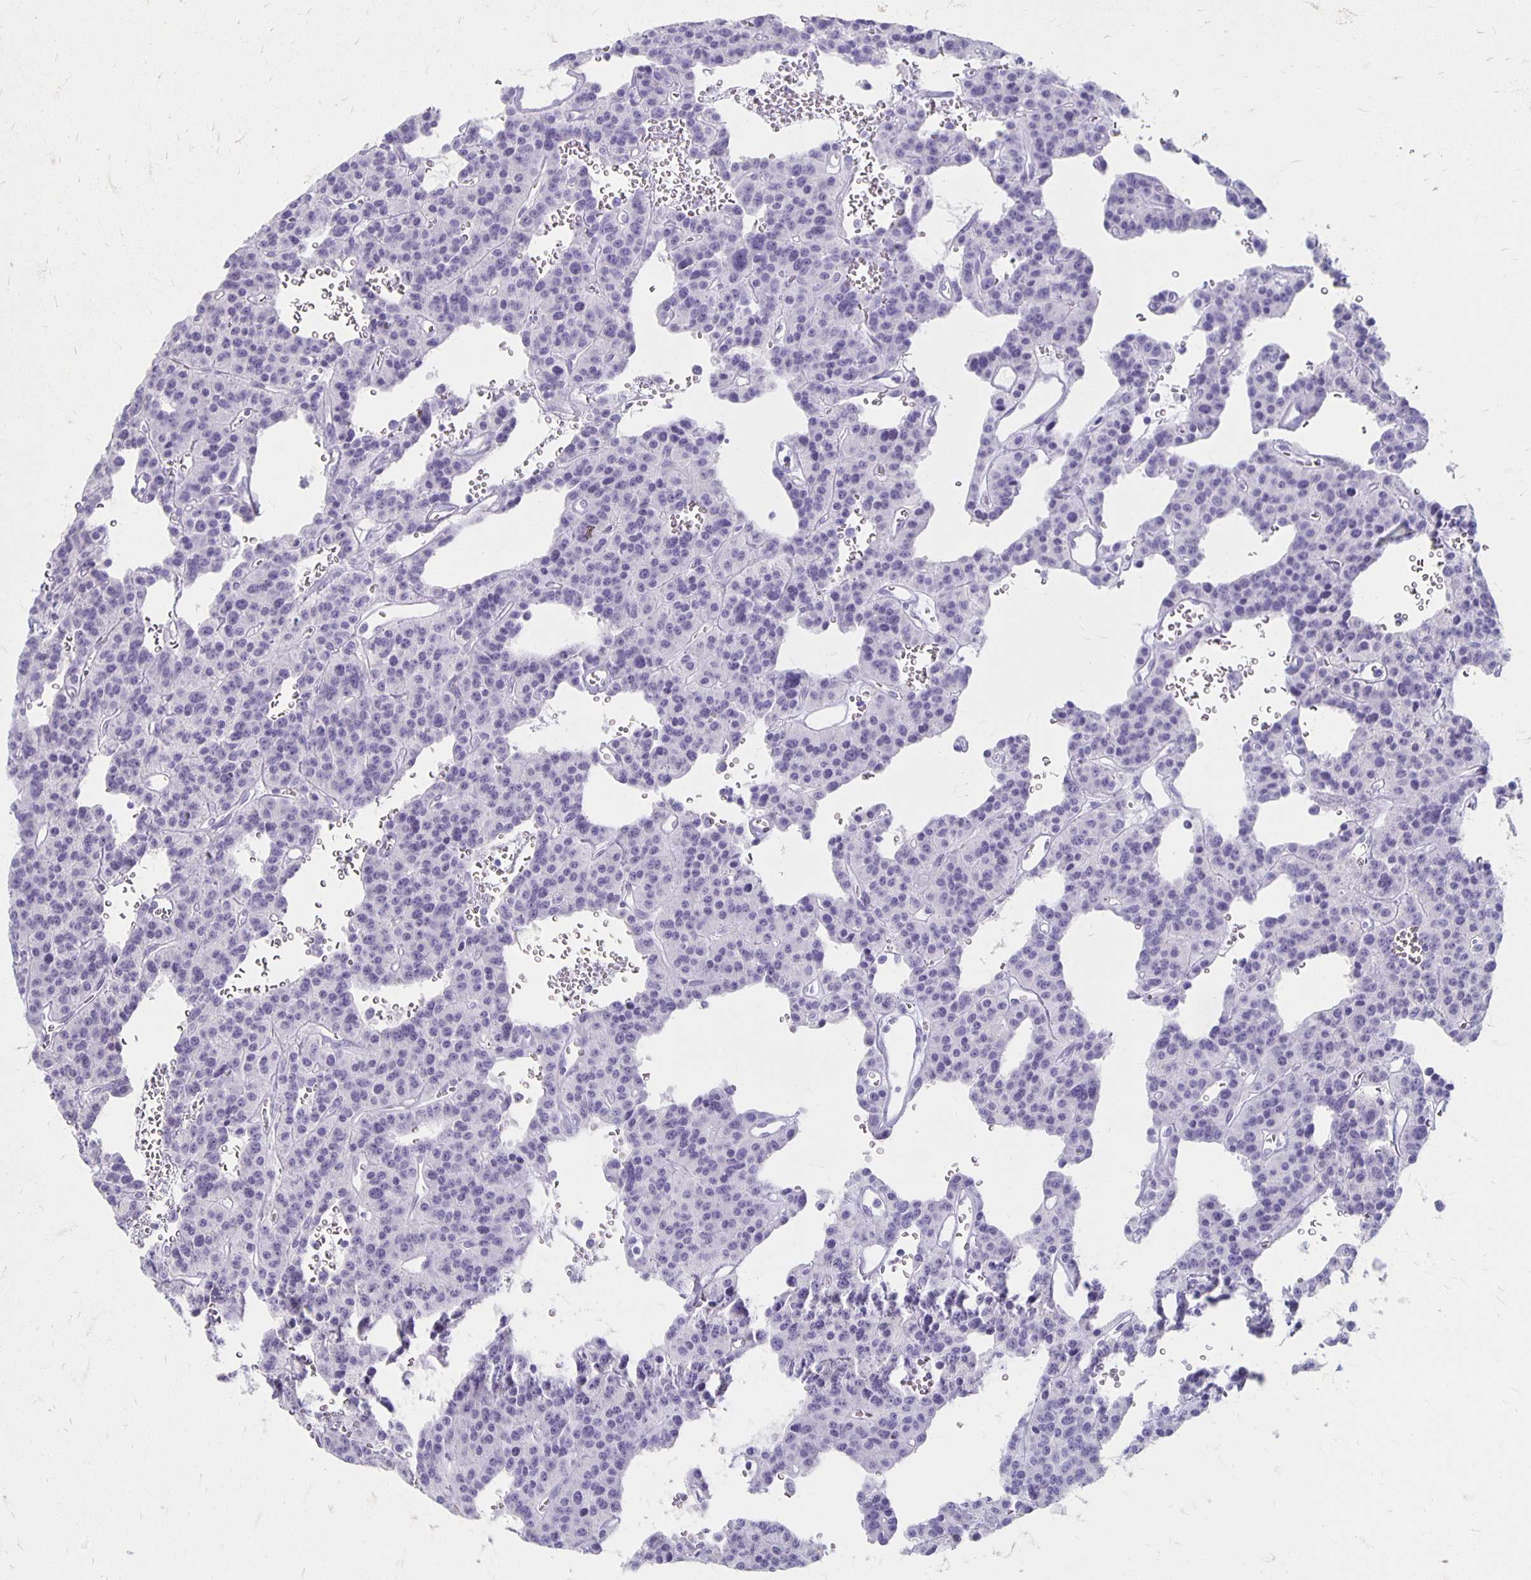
{"staining": {"intensity": "negative", "quantity": "none", "location": "none"}, "tissue": "carcinoid", "cell_type": "Tumor cells", "image_type": "cancer", "snomed": [{"axis": "morphology", "description": "Carcinoid, malignant, NOS"}, {"axis": "topography", "description": "Lung"}], "caption": "Immunohistochemistry micrograph of carcinoid (malignant) stained for a protein (brown), which shows no positivity in tumor cells.", "gene": "MAGEC2", "patient": {"sex": "female", "age": 71}}